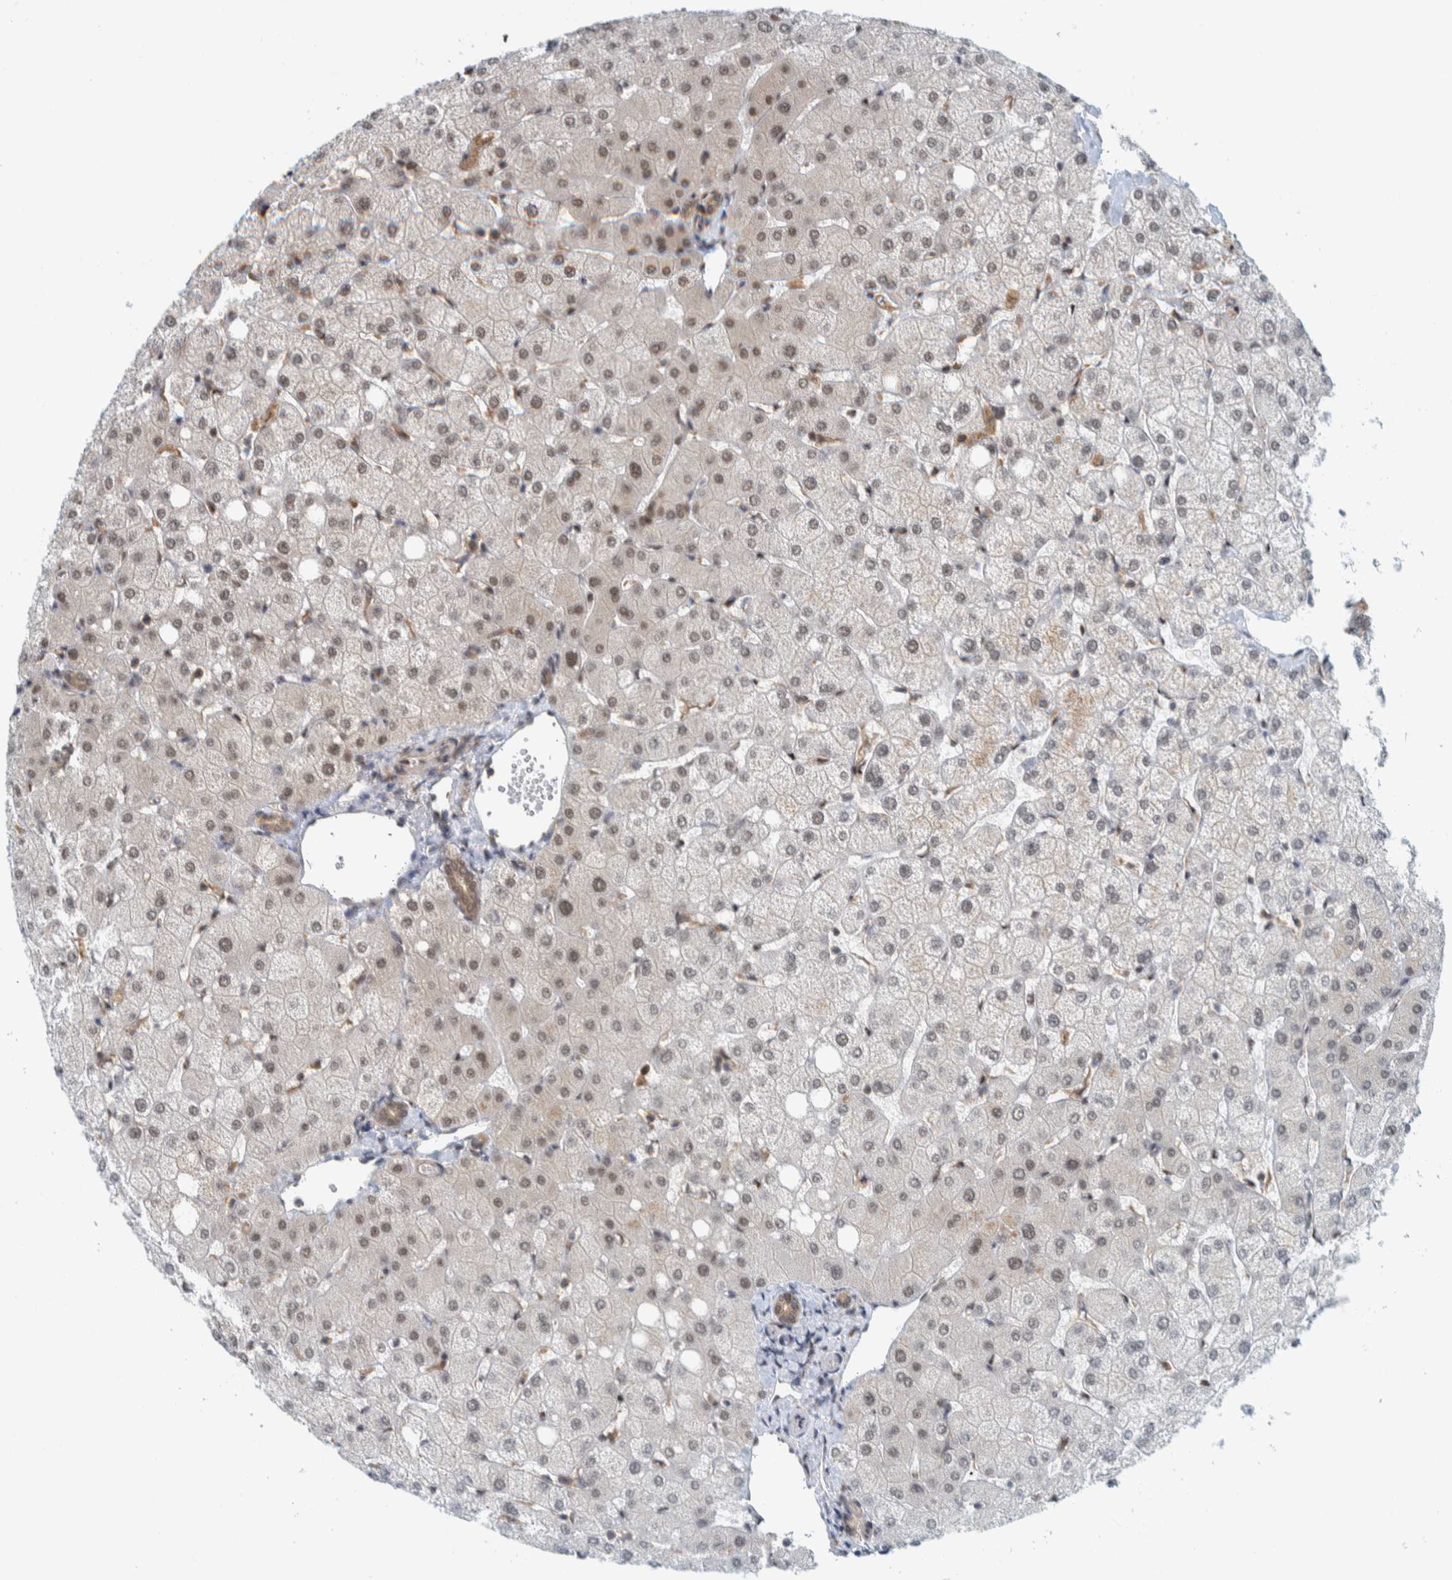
{"staining": {"intensity": "weak", "quantity": "25%-75%", "location": "cytoplasmic/membranous,nuclear"}, "tissue": "liver", "cell_type": "Cholangiocytes", "image_type": "normal", "snomed": [{"axis": "morphology", "description": "Normal tissue, NOS"}, {"axis": "topography", "description": "Liver"}], "caption": "Brown immunohistochemical staining in benign human liver reveals weak cytoplasmic/membranous,nuclear positivity in about 25%-75% of cholangiocytes.", "gene": "COPS3", "patient": {"sex": "female", "age": 54}}